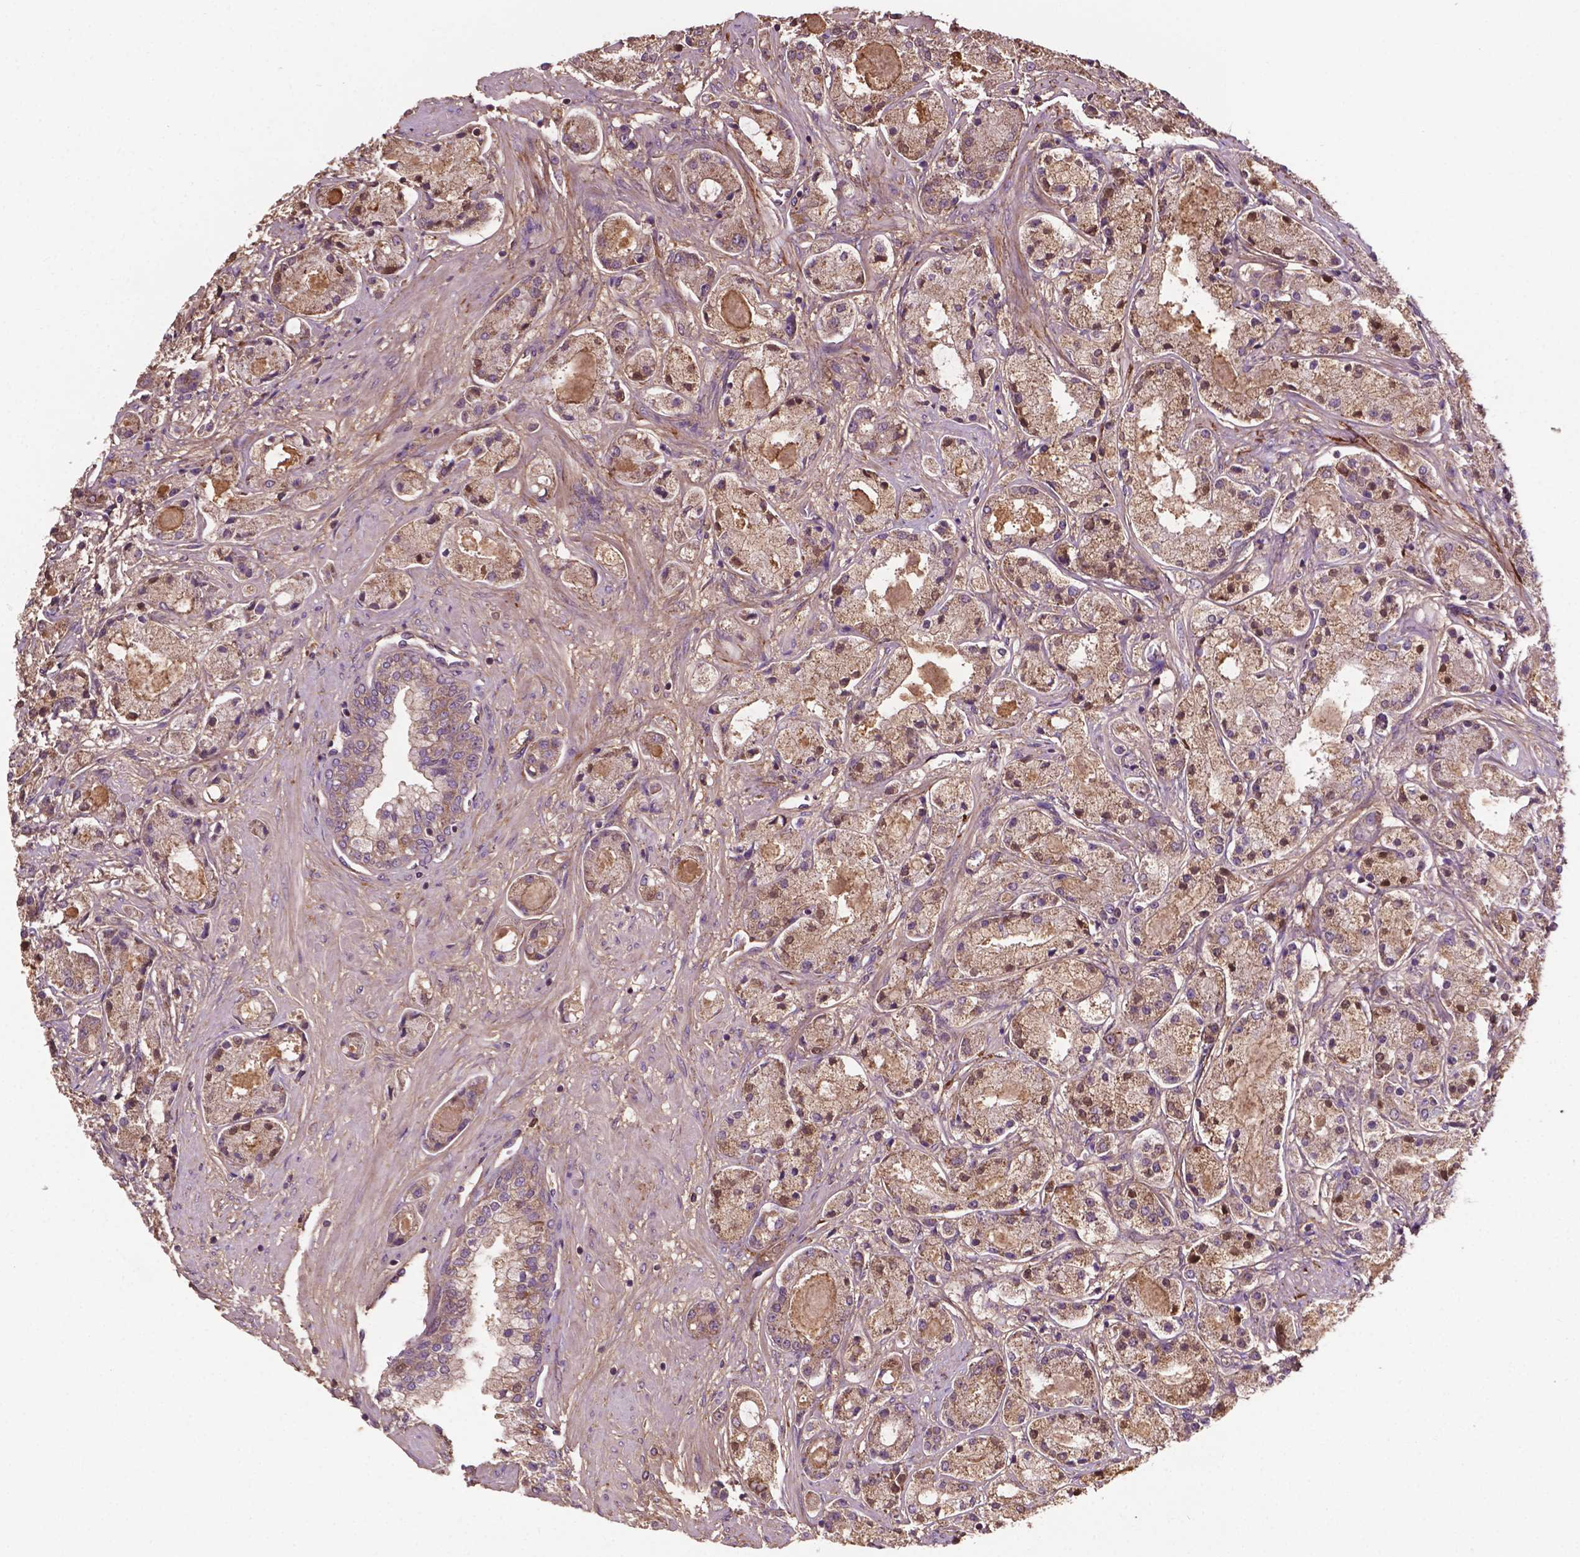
{"staining": {"intensity": "moderate", "quantity": ">75%", "location": "cytoplasmic/membranous"}, "tissue": "prostate cancer", "cell_type": "Tumor cells", "image_type": "cancer", "snomed": [{"axis": "morphology", "description": "Adenocarcinoma, High grade"}, {"axis": "topography", "description": "Prostate"}], "caption": "Tumor cells reveal medium levels of moderate cytoplasmic/membranous positivity in about >75% of cells in human adenocarcinoma (high-grade) (prostate). The staining was performed using DAB (3,3'-diaminobenzidine) to visualize the protein expression in brown, while the nuclei were stained in blue with hematoxylin (Magnification: 20x).", "gene": "GJA9", "patient": {"sex": "male", "age": 67}}